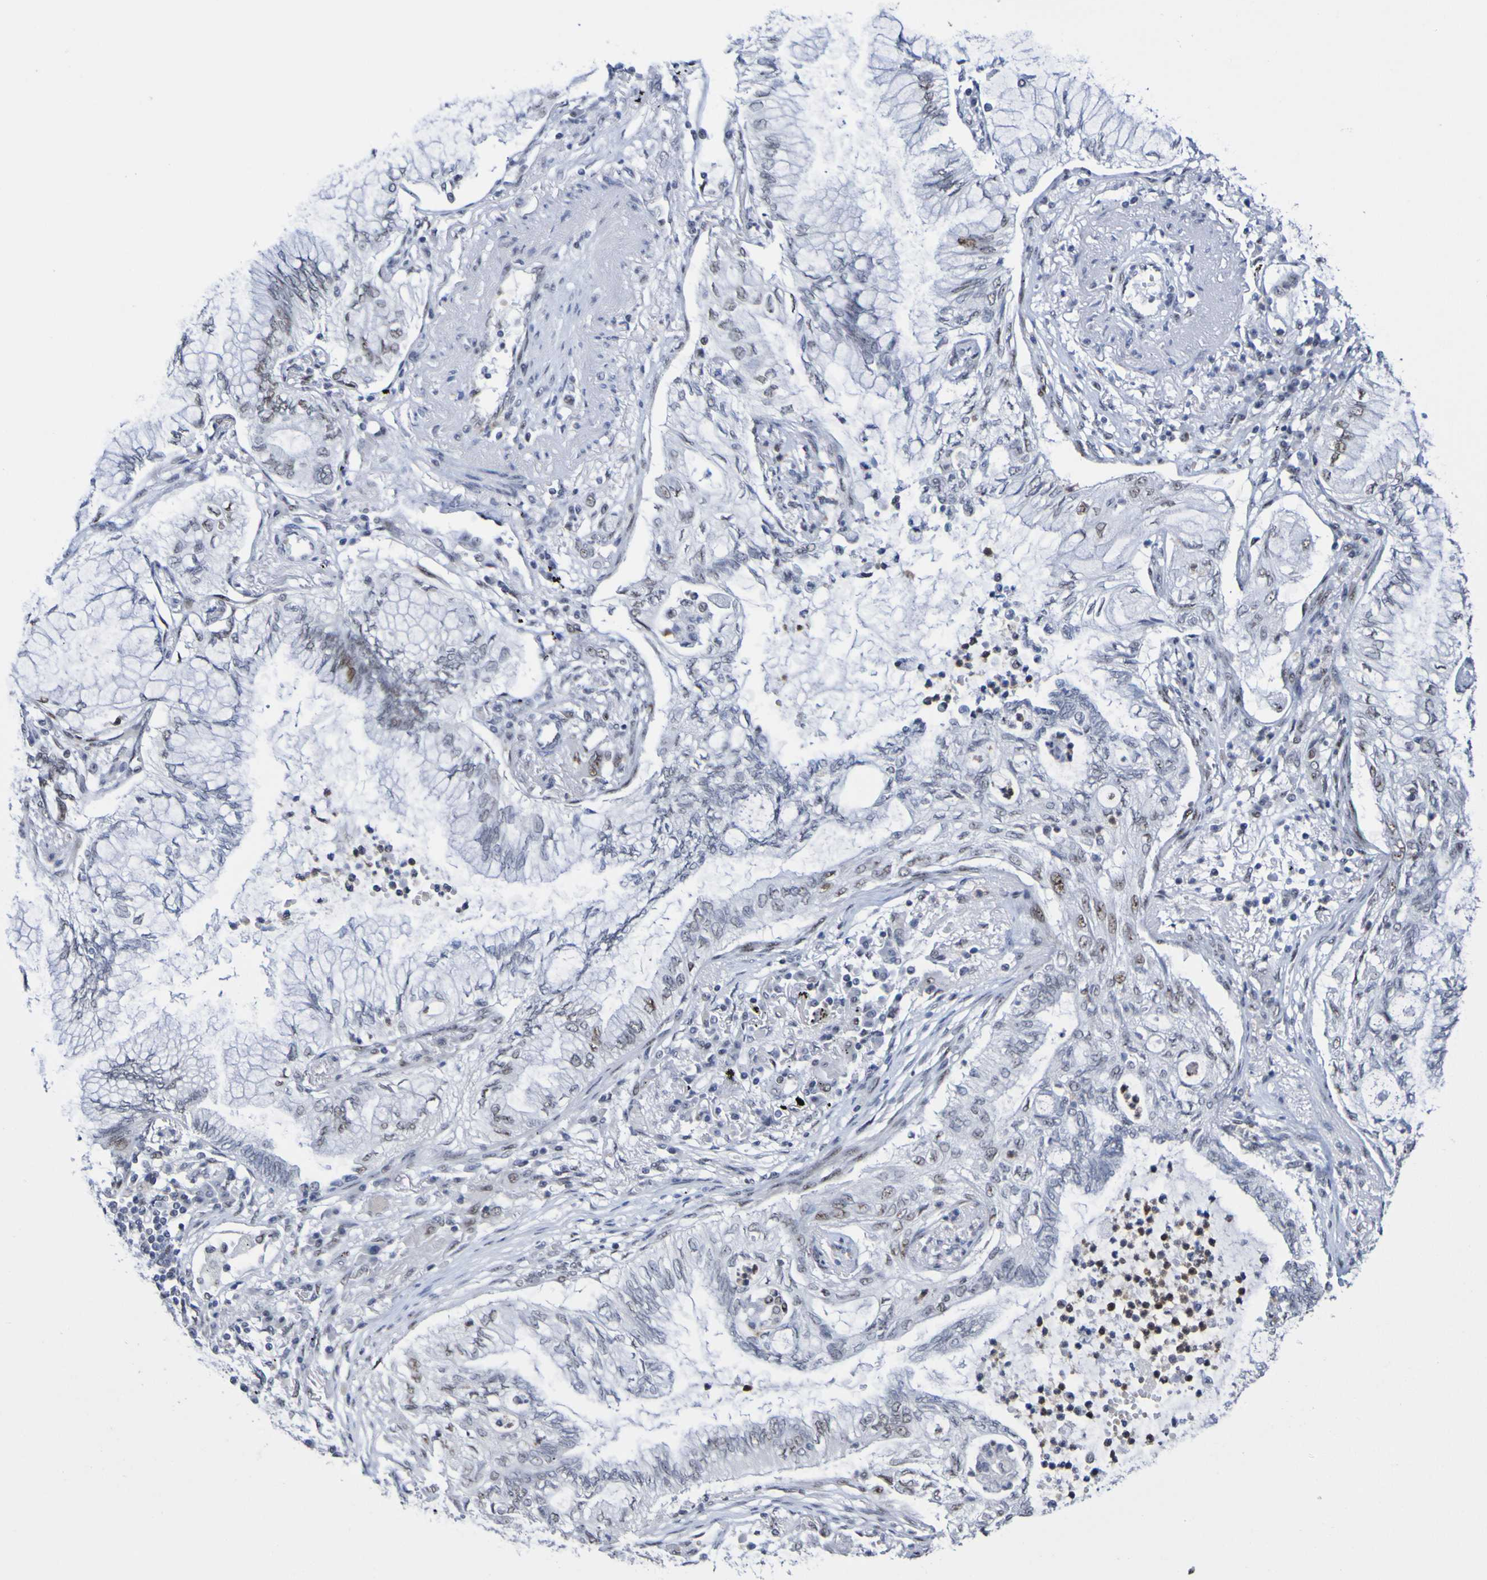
{"staining": {"intensity": "weak", "quantity": "<25%", "location": "nuclear"}, "tissue": "lung cancer", "cell_type": "Tumor cells", "image_type": "cancer", "snomed": [{"axis": "morphology", "description": "Normal tissue, NOS"}, {"axis": "morphology", "description": "Adenocarcinoma, NOS"}, {"axis": "topography", "description": "Bronchus"}, {"axis": "topography", "description": "Lung"}], "caption": "The histopathology image demonstrates no significant staining in tumor cells of lung cancer (adenocarcinoma). (Brightfield microscopy of DAB (3,3'-diaminobenzidine) immunohistochemistry (IHC) at high magnification).", "gene": "CDC5L", "patient": {"sex": "female", "age": 70}}